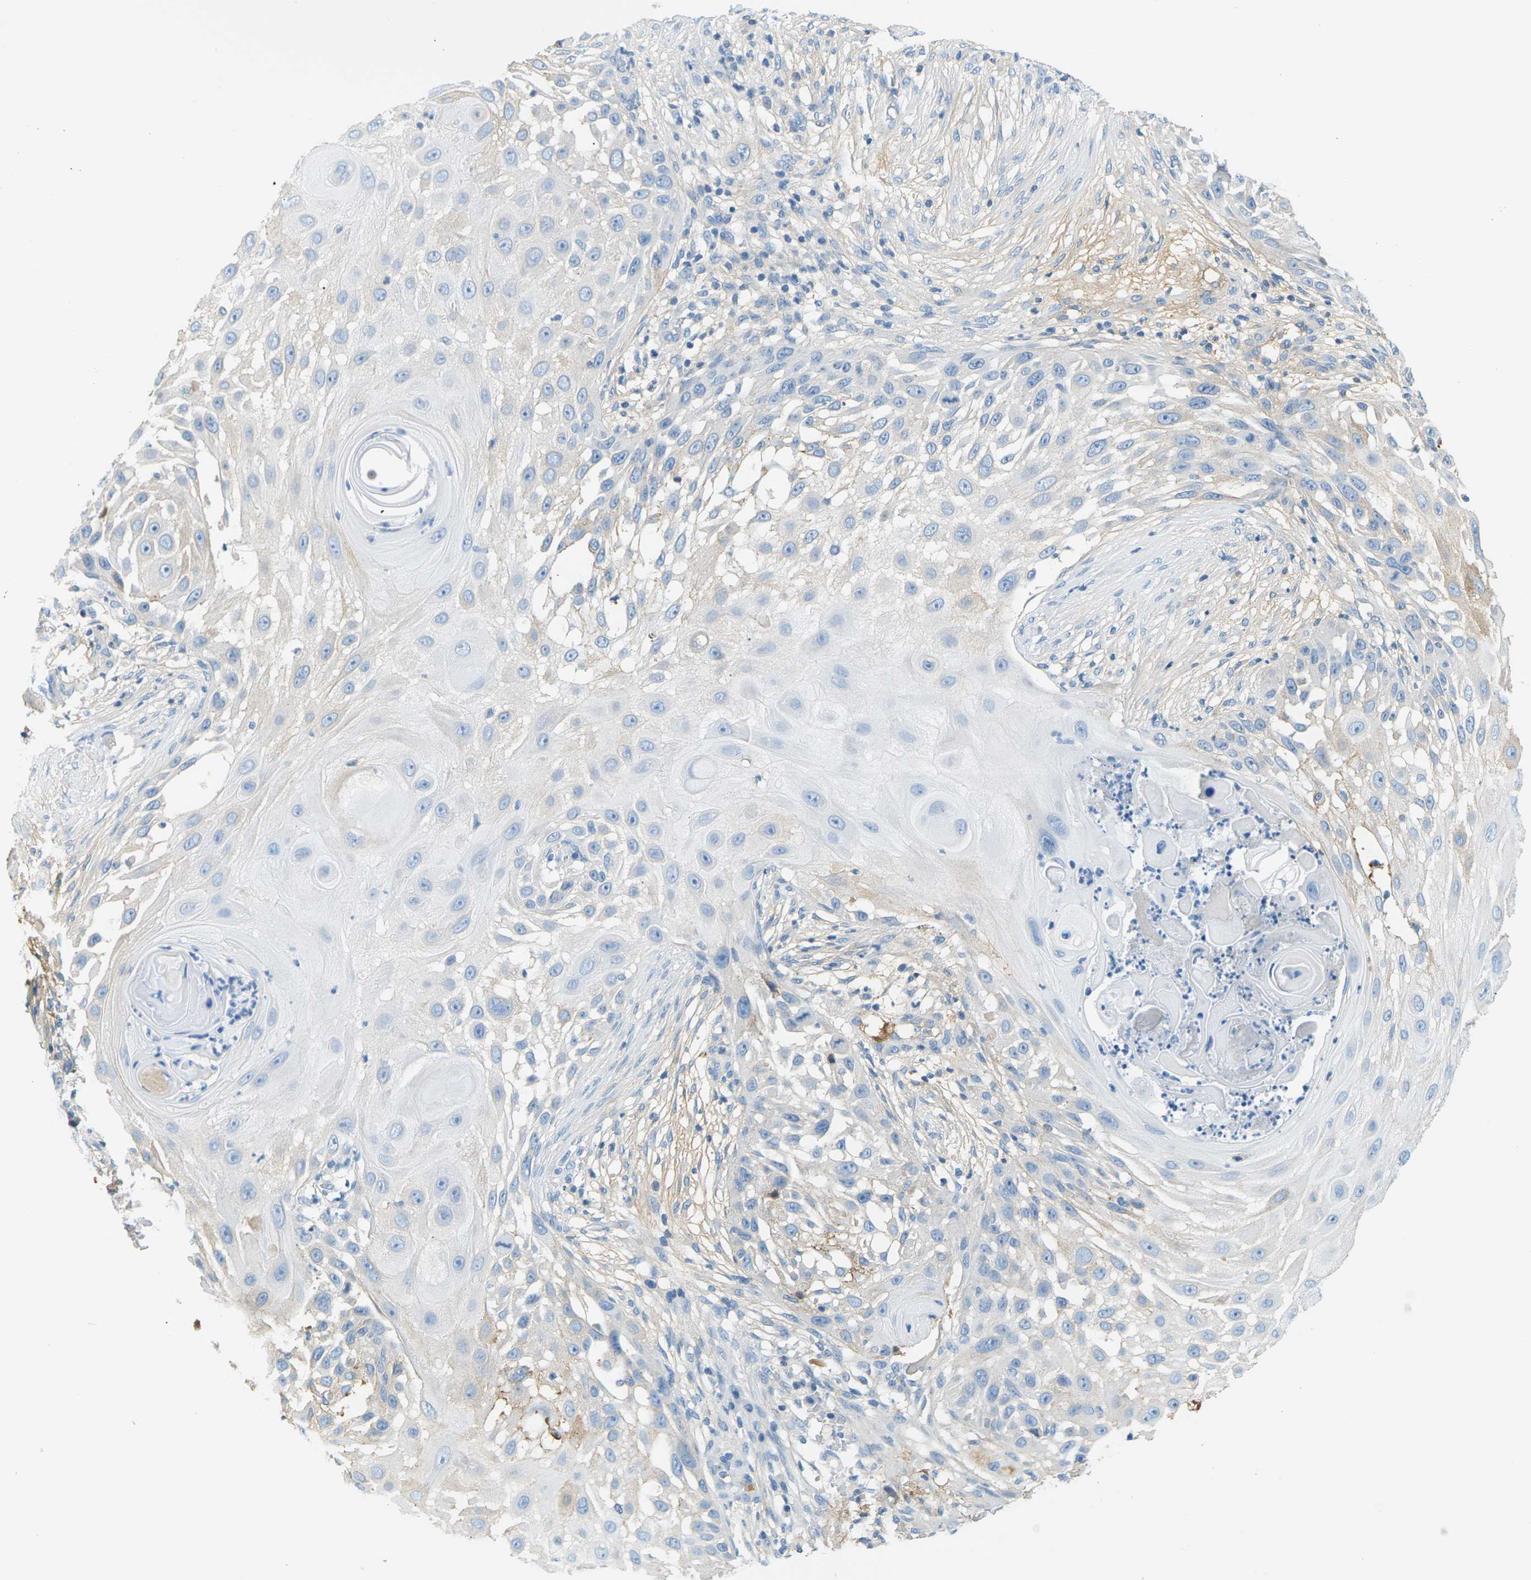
{"staining": {"intensity": "negative", "quantity": "none", "location": "none"}, "tissue": "skin cancer", "cell_type": "Tumor cells", "image_type": "cancer", "snomed": [{"axis": "morphology", "description": "Squamous cell carcinoma, NOS"}, {"axis": "topography", "description": "Skin"}], "caption": "DAB immunohistochemical staining of human skin cancer (squamous cell carcinoma) exhibits no significant positivity in tumor cells.", "gene": "CFI", "patient": {"sex": "female", "age": 44}}